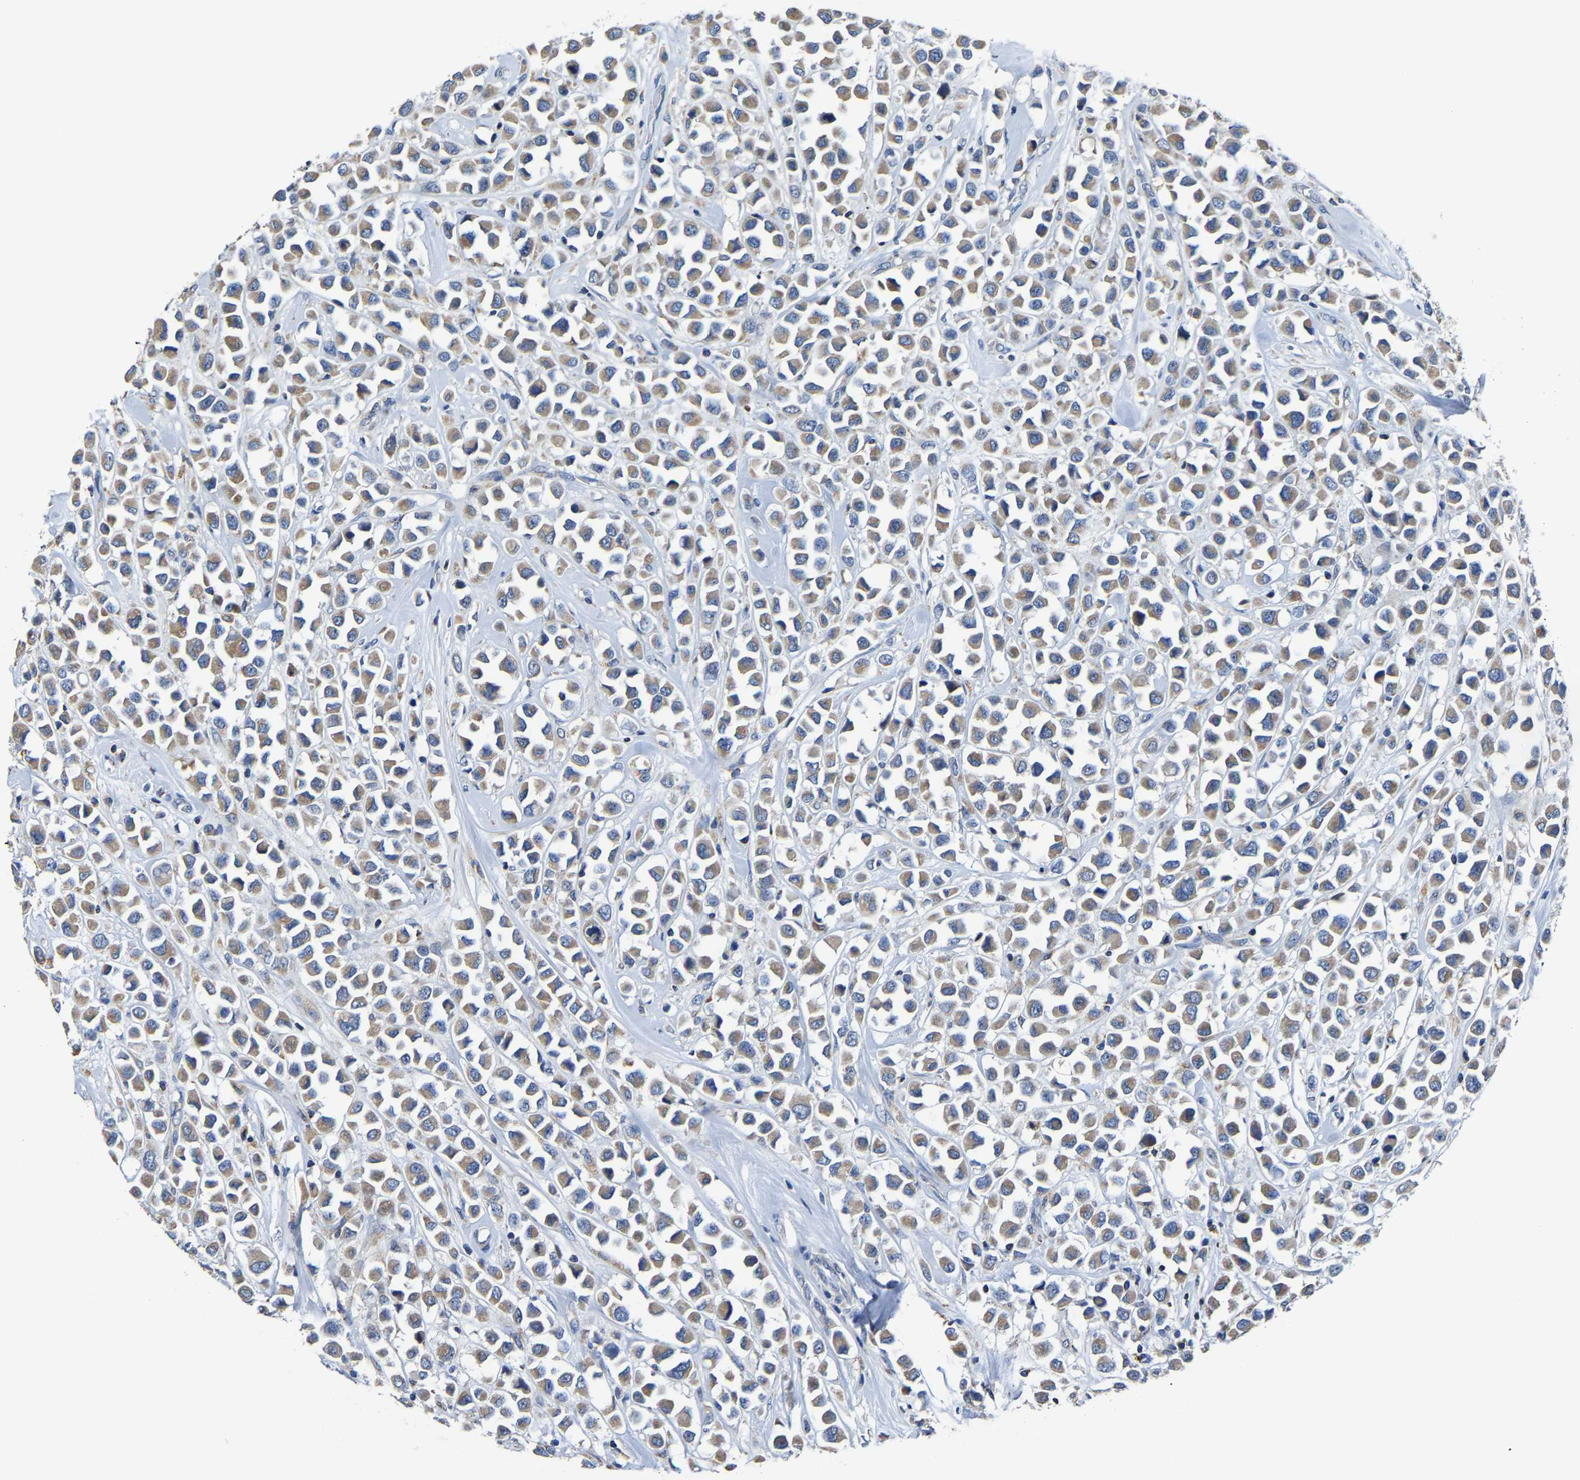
{"staining": {"intensity": "moderate", "quantity": ">75%", "location": "cytoplasmic/membranous"}, "tissue": "breast cancer", "cell_type": "Tumor cells", "image_type": "cancer", "snomed": [{"axis": "morphology", "description": "Duct carcinoma"}, {"axis": "topography", "description": "Breast"}], "caption": "Immunohistochemical staining of breast infiltrating ductal carcinoma exhibits moderate cytoplasmic/membranous protein positivity in about >75% of tumor cells. The protein of interest is shown in brown color, while the nuclei are stained blue.", "gene": "AGK", "patient": {"sex": "female", "age": 61}}